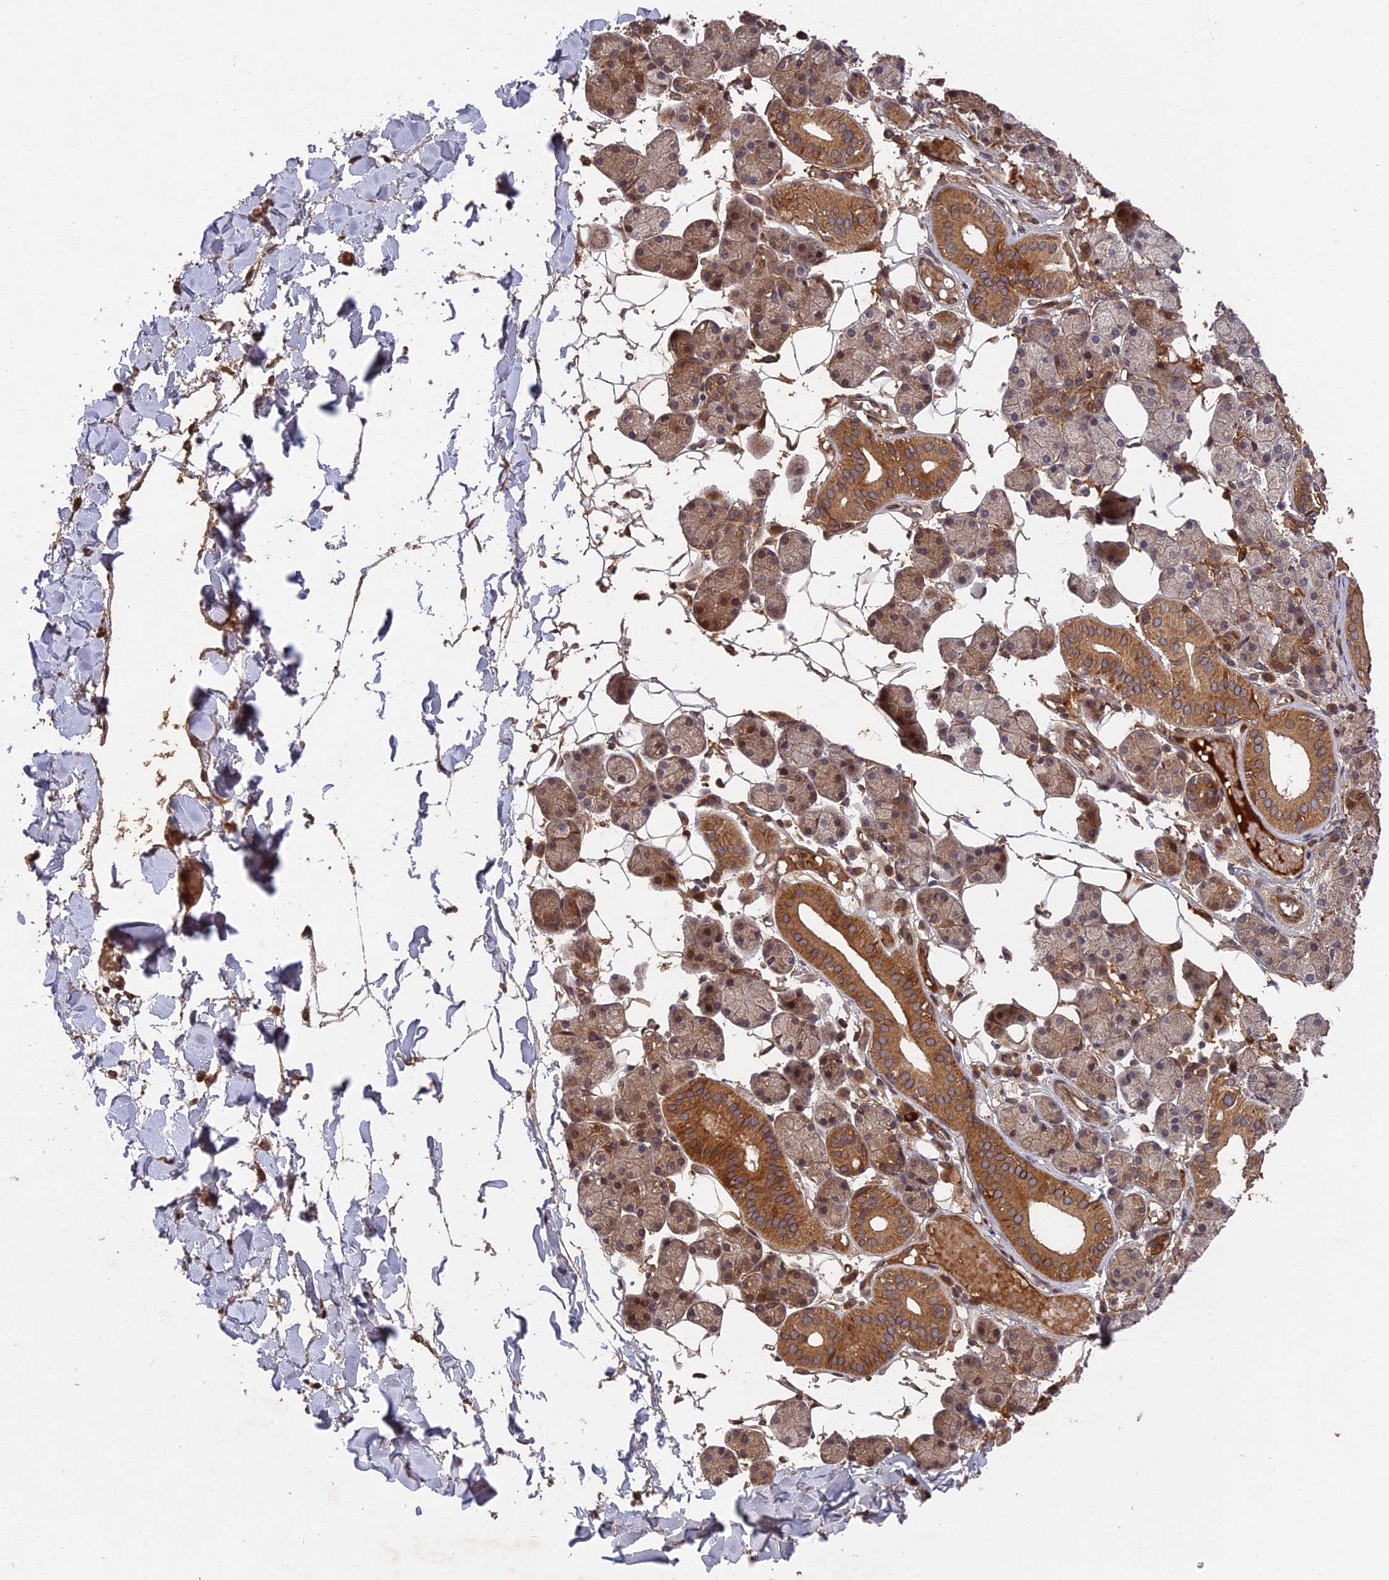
{"staining": {"intensity": "moderate", "quantity": ">75%", "location": "cytoplasmic/membranous"}, "tissue": "salivary gland", "cell_type": "Glandular cells", "image_type": "normal", "snomed": [{"axis": "morphology", "description": "Normal tissue, NOS"}, {"axis": "topography", "description": "Salivary gland"}], "caption": "Moderate cytoplasmic/membranous positivity for a protein is seen in about >75% of glandular cells of normal salivary gland using IHC.", "gene": "TMUB2", "patient": {"sex": "female", "age": 33}}